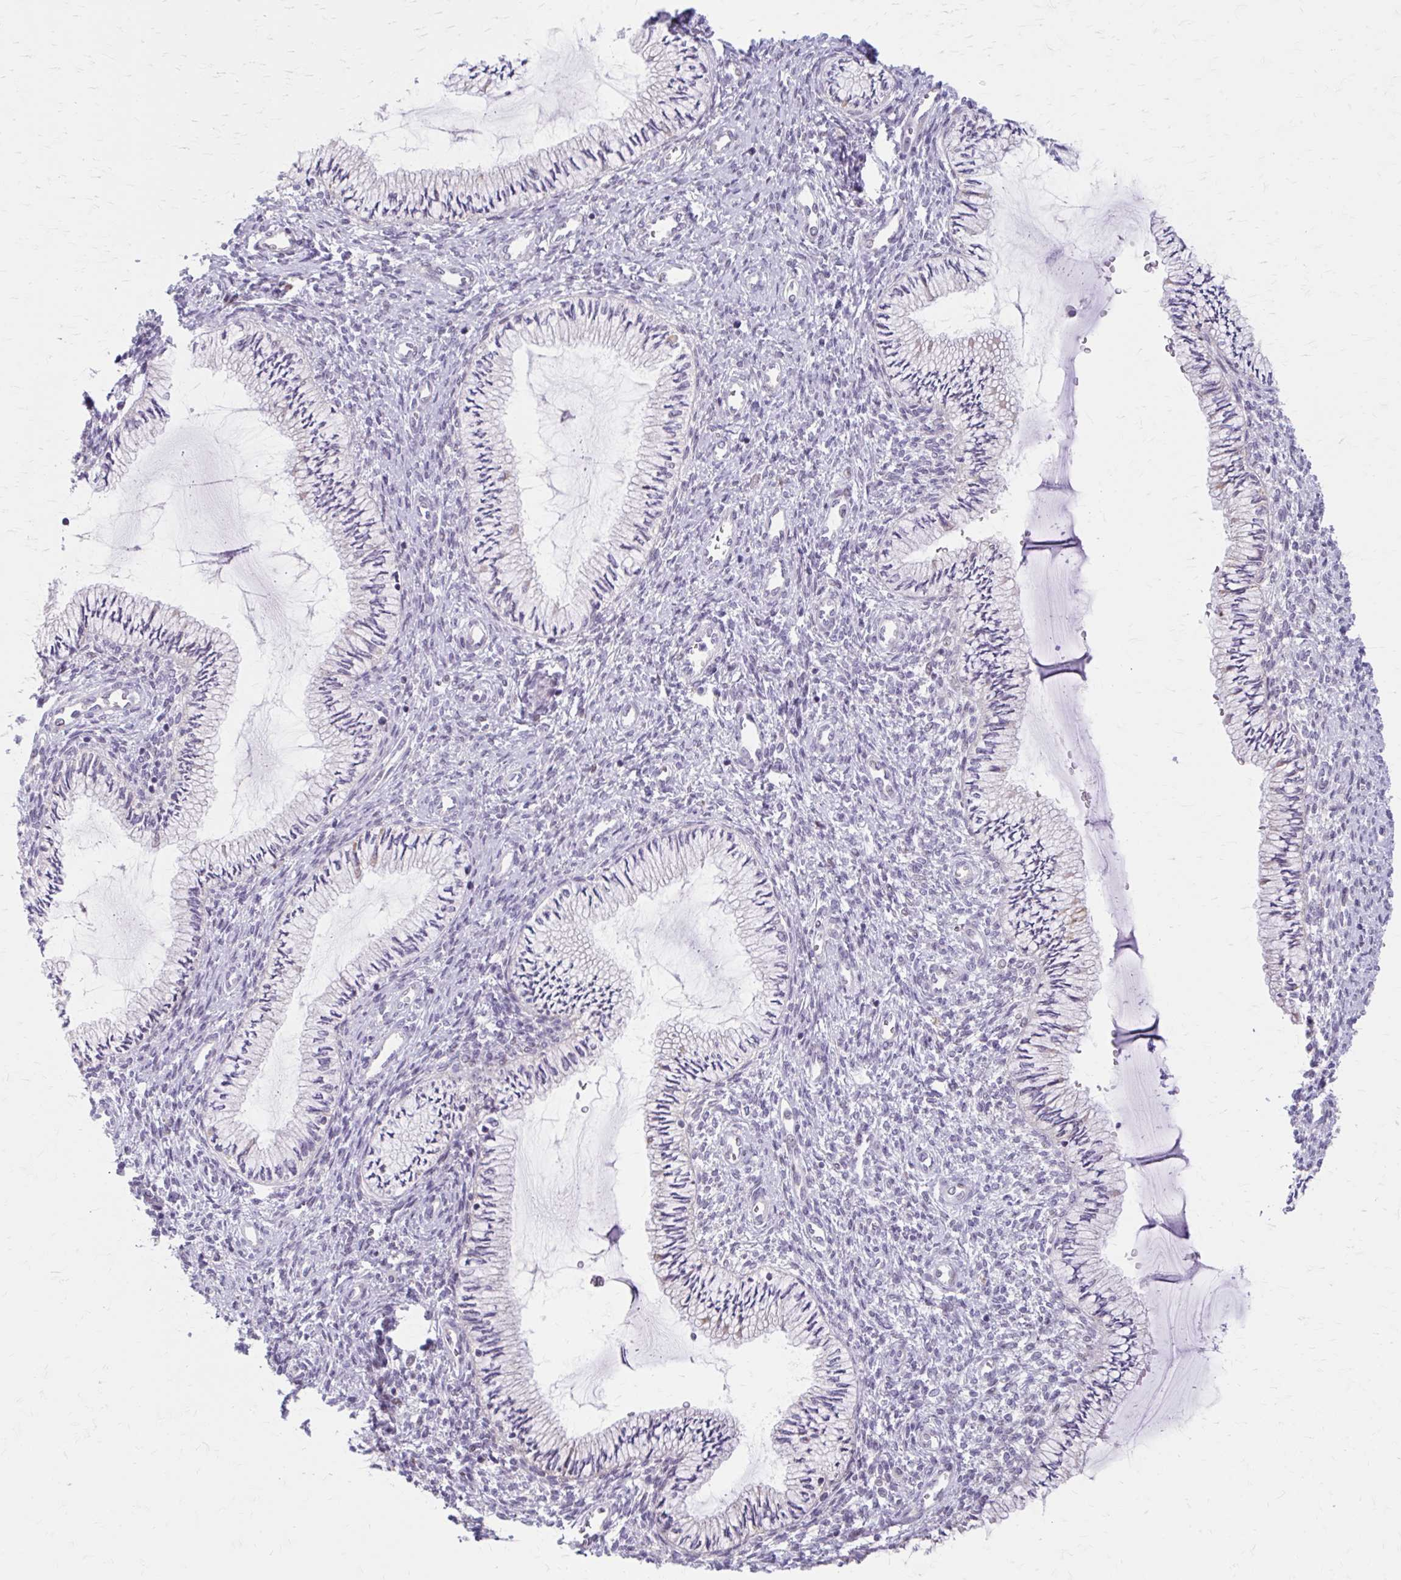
{"staining": {"intensity": "negative", "quantity": "none", "location": "none"}, "tissue": "cervix", "cell_type": "Glandular cells", "image_type": "normal", "snomed": [{"axis": "morphology", "description": "Normal tissue, NOS"}, {"axis": "topography", "description": "Cervix"}], "caption": "Protein analysis of normal cervix shows no significant positivity in glandular cells.", "gene": "BEAN1", "patient": {"sex": "female", "age": 24}}